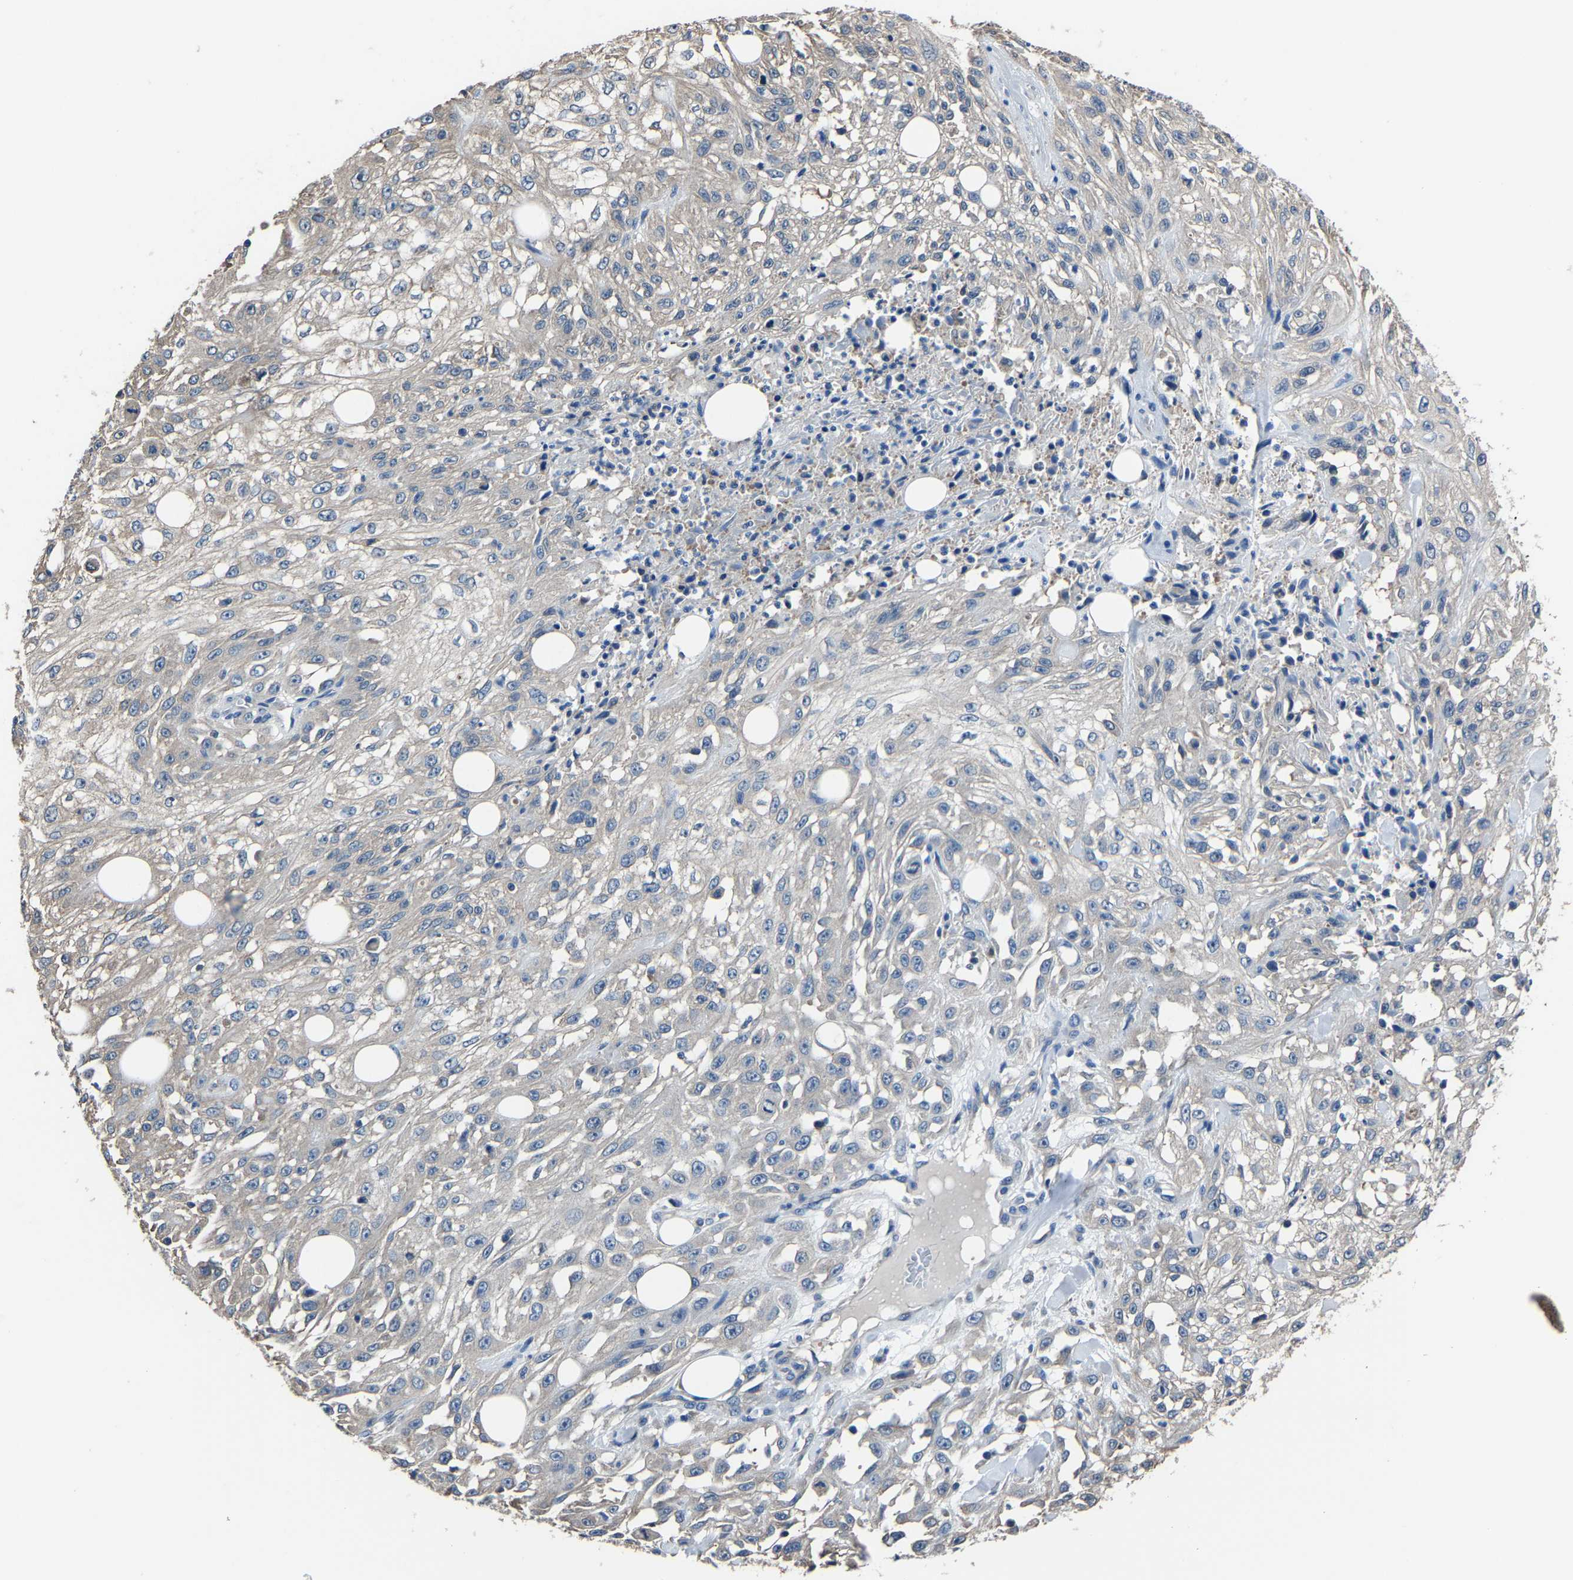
{"staining": {"intensity": "negative", "quantity": "none", "location": "none"}, "tissue": "skin cancer", "cell_type": "Tumor cells", "image_type": "cancer", "snomed": [{"axis": "morphology", "description": "Squamous cell carcinoma, NOS"}, {"axis": "morphology", "description": "Squamous cell carcinoma, metastatic, NOS"}, {"axis": "topography", "description": "Skin"}, {"axis": "topography", "description": "Lymph node"}], "caption": "Micrograph shows no protein positivity in tumor cells of skin cancer tissue. The staining was performed using DAB to visualize the protein expression in brown, while the nuclei were stained in blue with hematoxylin (Magnification: 20x).", "gene": "STRBP", "patient": {"sex": "male", "age": 75}}